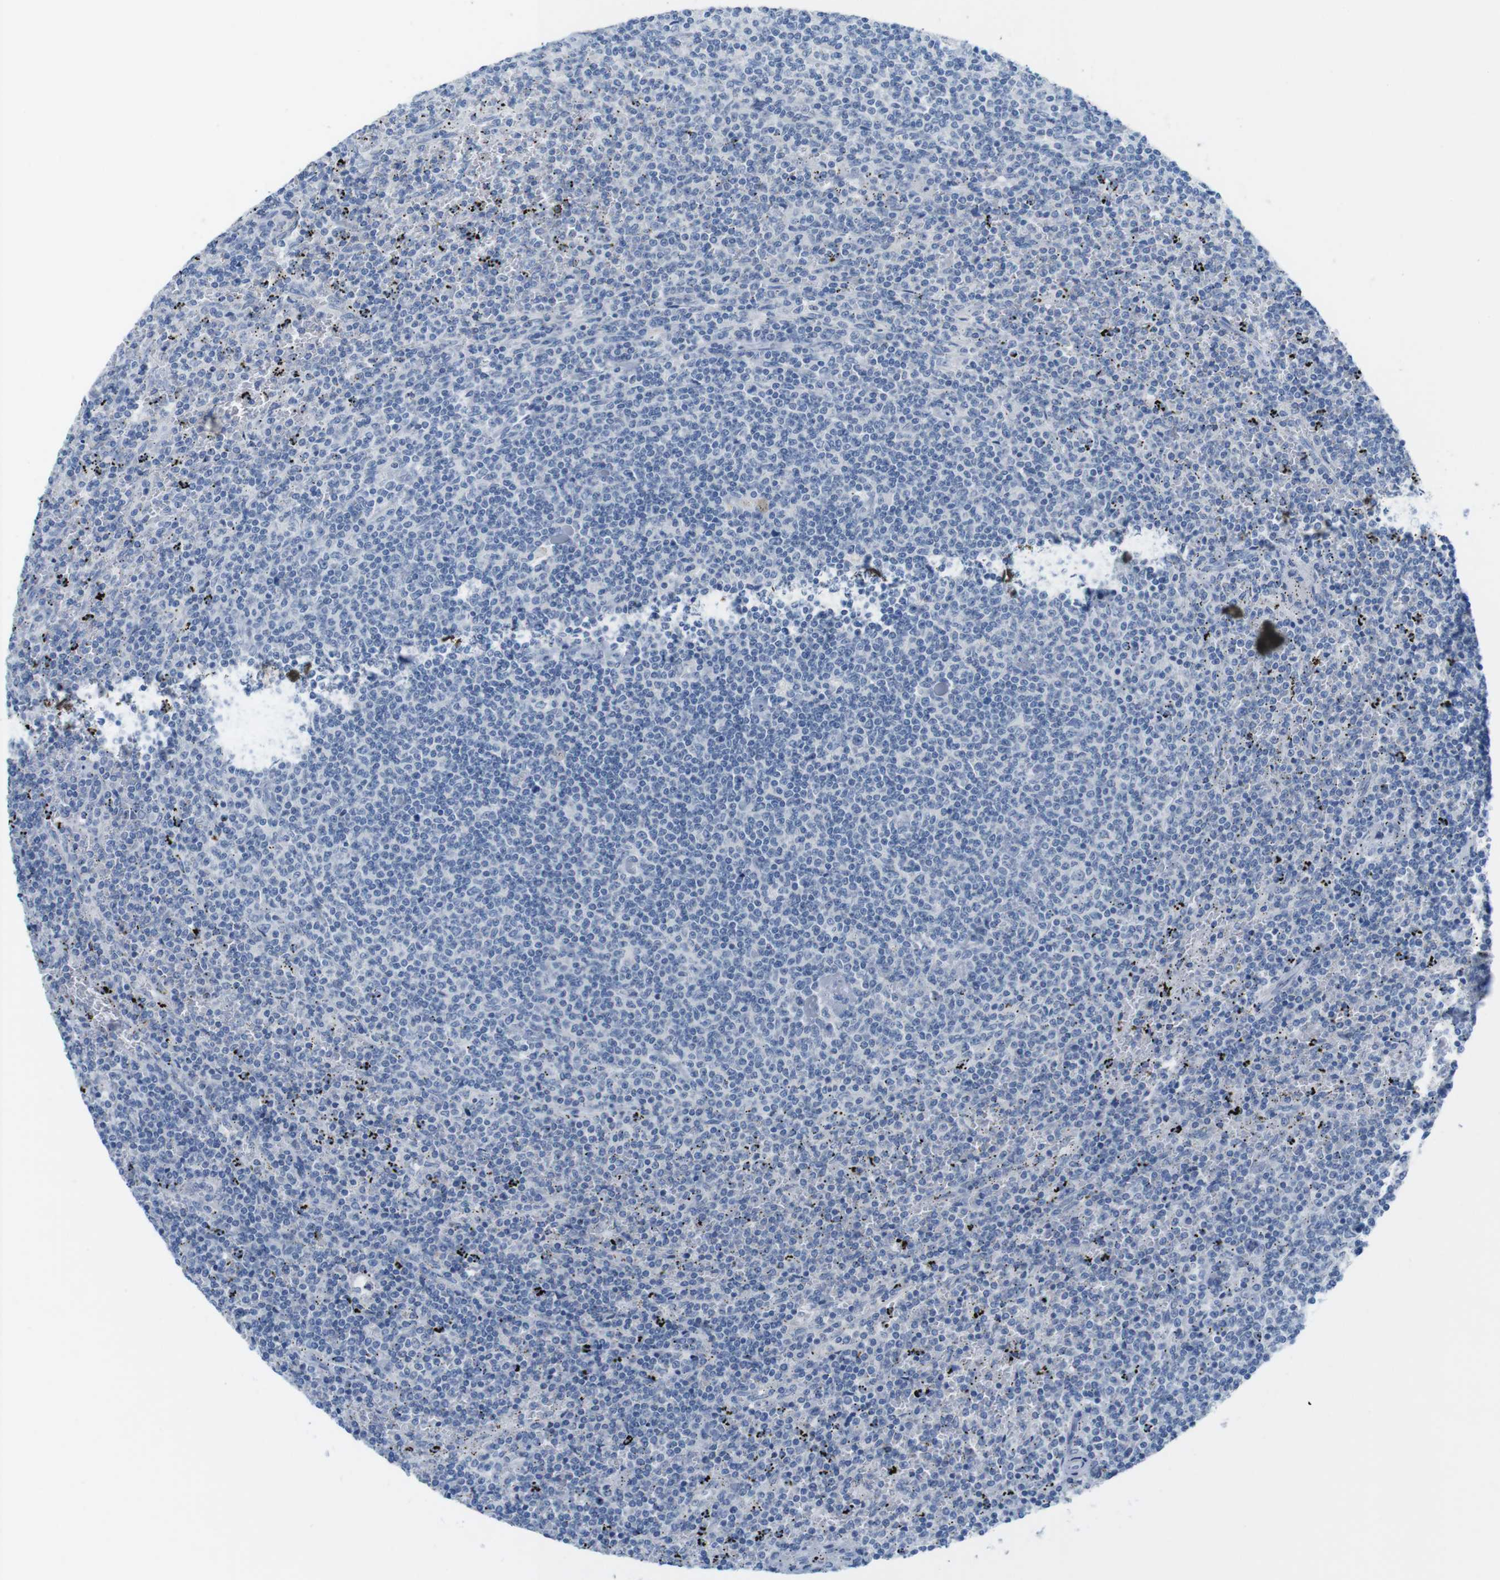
{"staining": {"intensity": "negative", "quantity": "none", "location": "none"}, "tissue": "lymphoma", "cell_type": "Tumor cells", "image_type": "cancer", "snomed": [{"axis": "morphology", "description": "Malignant lymphoma, non-Hodgkin's type, Low grade"}, {"axis": "topography", "description": "Spleen"}], "caption": "A histopathology image of lymphoma stained for a protein exhibits no brown staining in tumor cells.", "gene": "OPN1SW", "patient": {"sex": "female", "age": 50}}